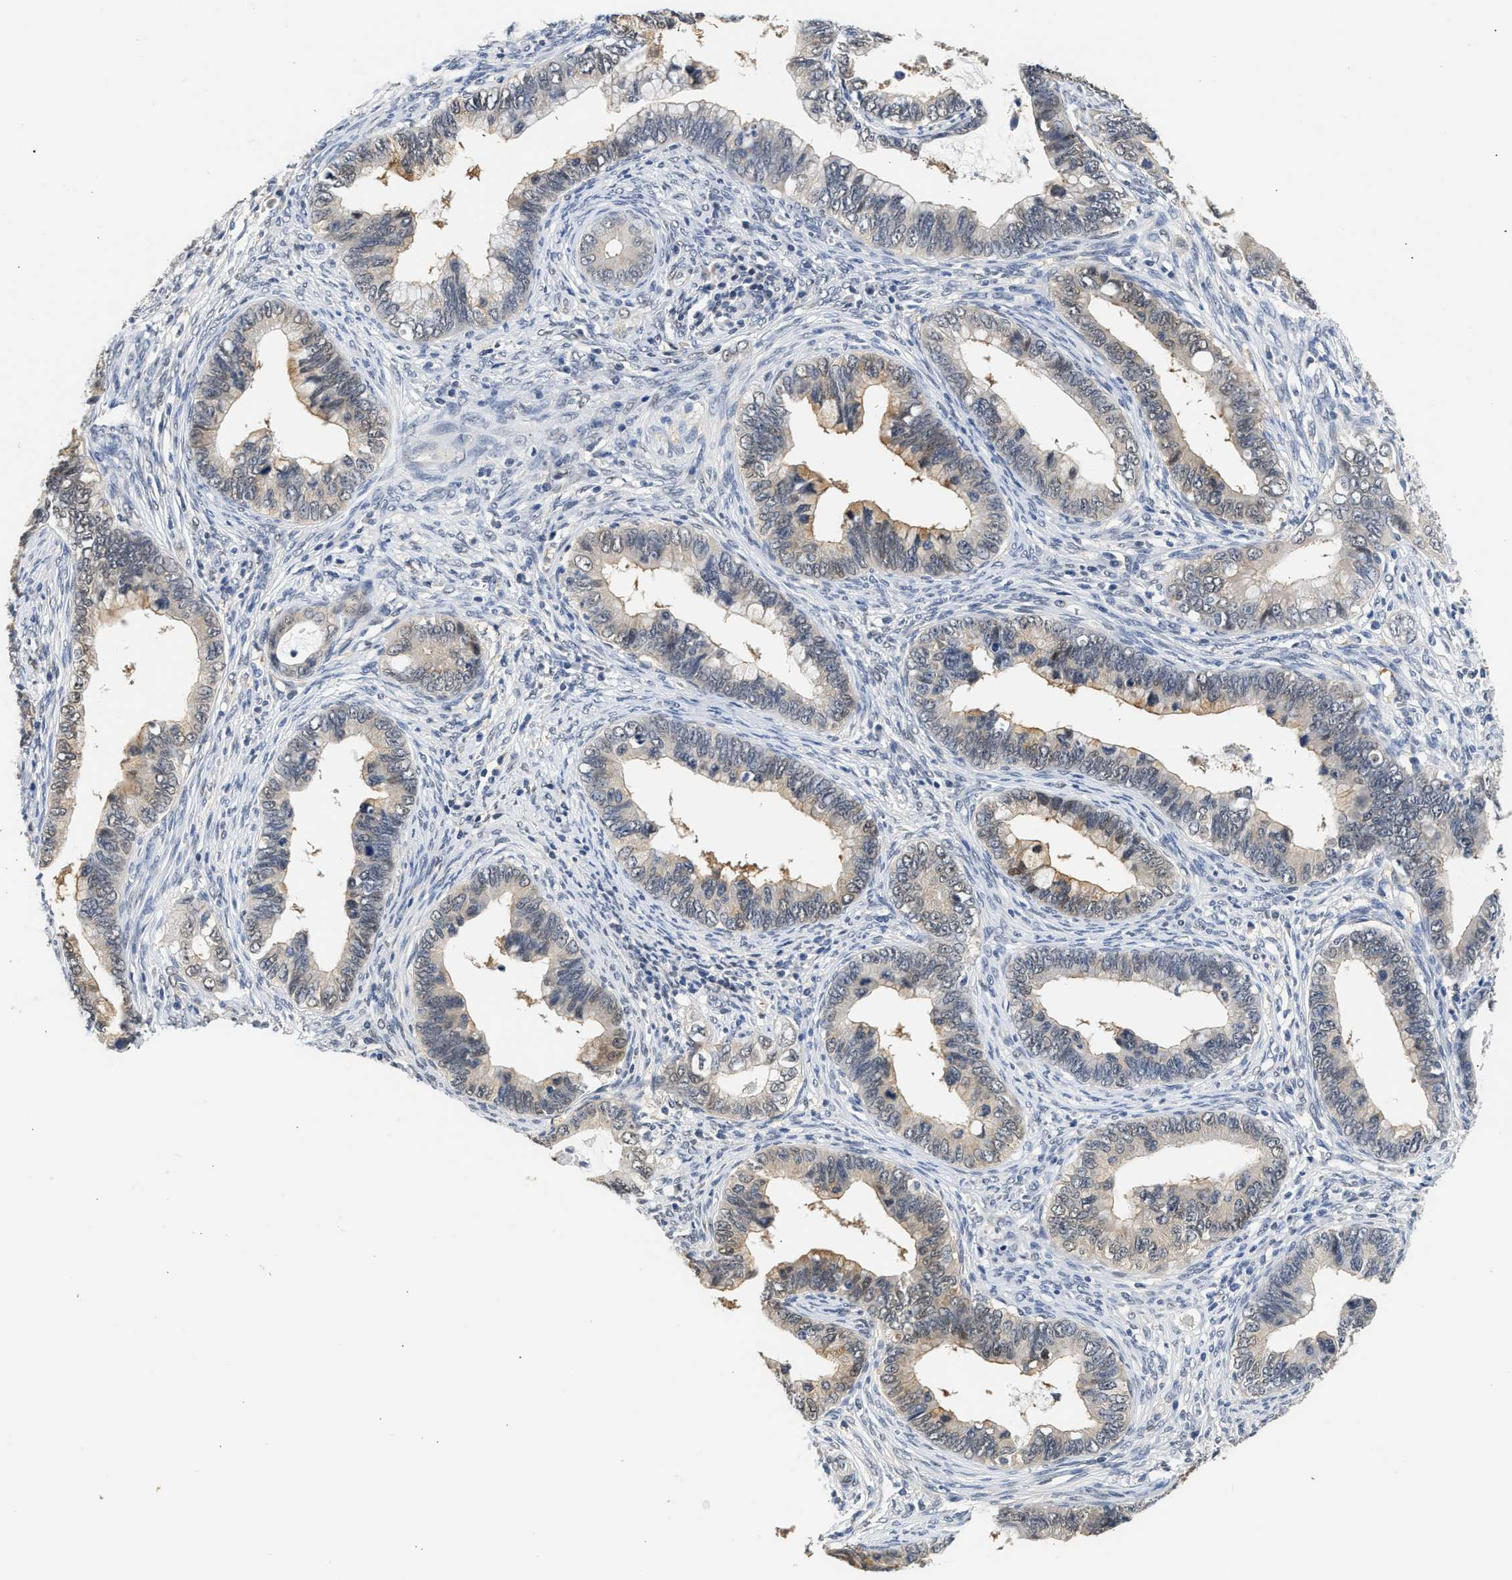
{"staining": {"intensity": "weak", "quantity": "25%-75%", "location": "cytoplasmic/membranous"}, "tissue": "cervical cancer", "cell_type": "Tumor cells", "image_type": "cancer", "snomed": [{"axis": "morphology", "description": "Adenocarcinoma, NOS"}, {"axis": "topography", "description": "Cervix"}], "caption": "Protein expression analysis of human cervical cancer reveals weak cytoplasmic/membranous expression in about 25%-75% of tumor cells.", "gene": "PPM1L", "patient": {"sex": "female", "age": 44}}